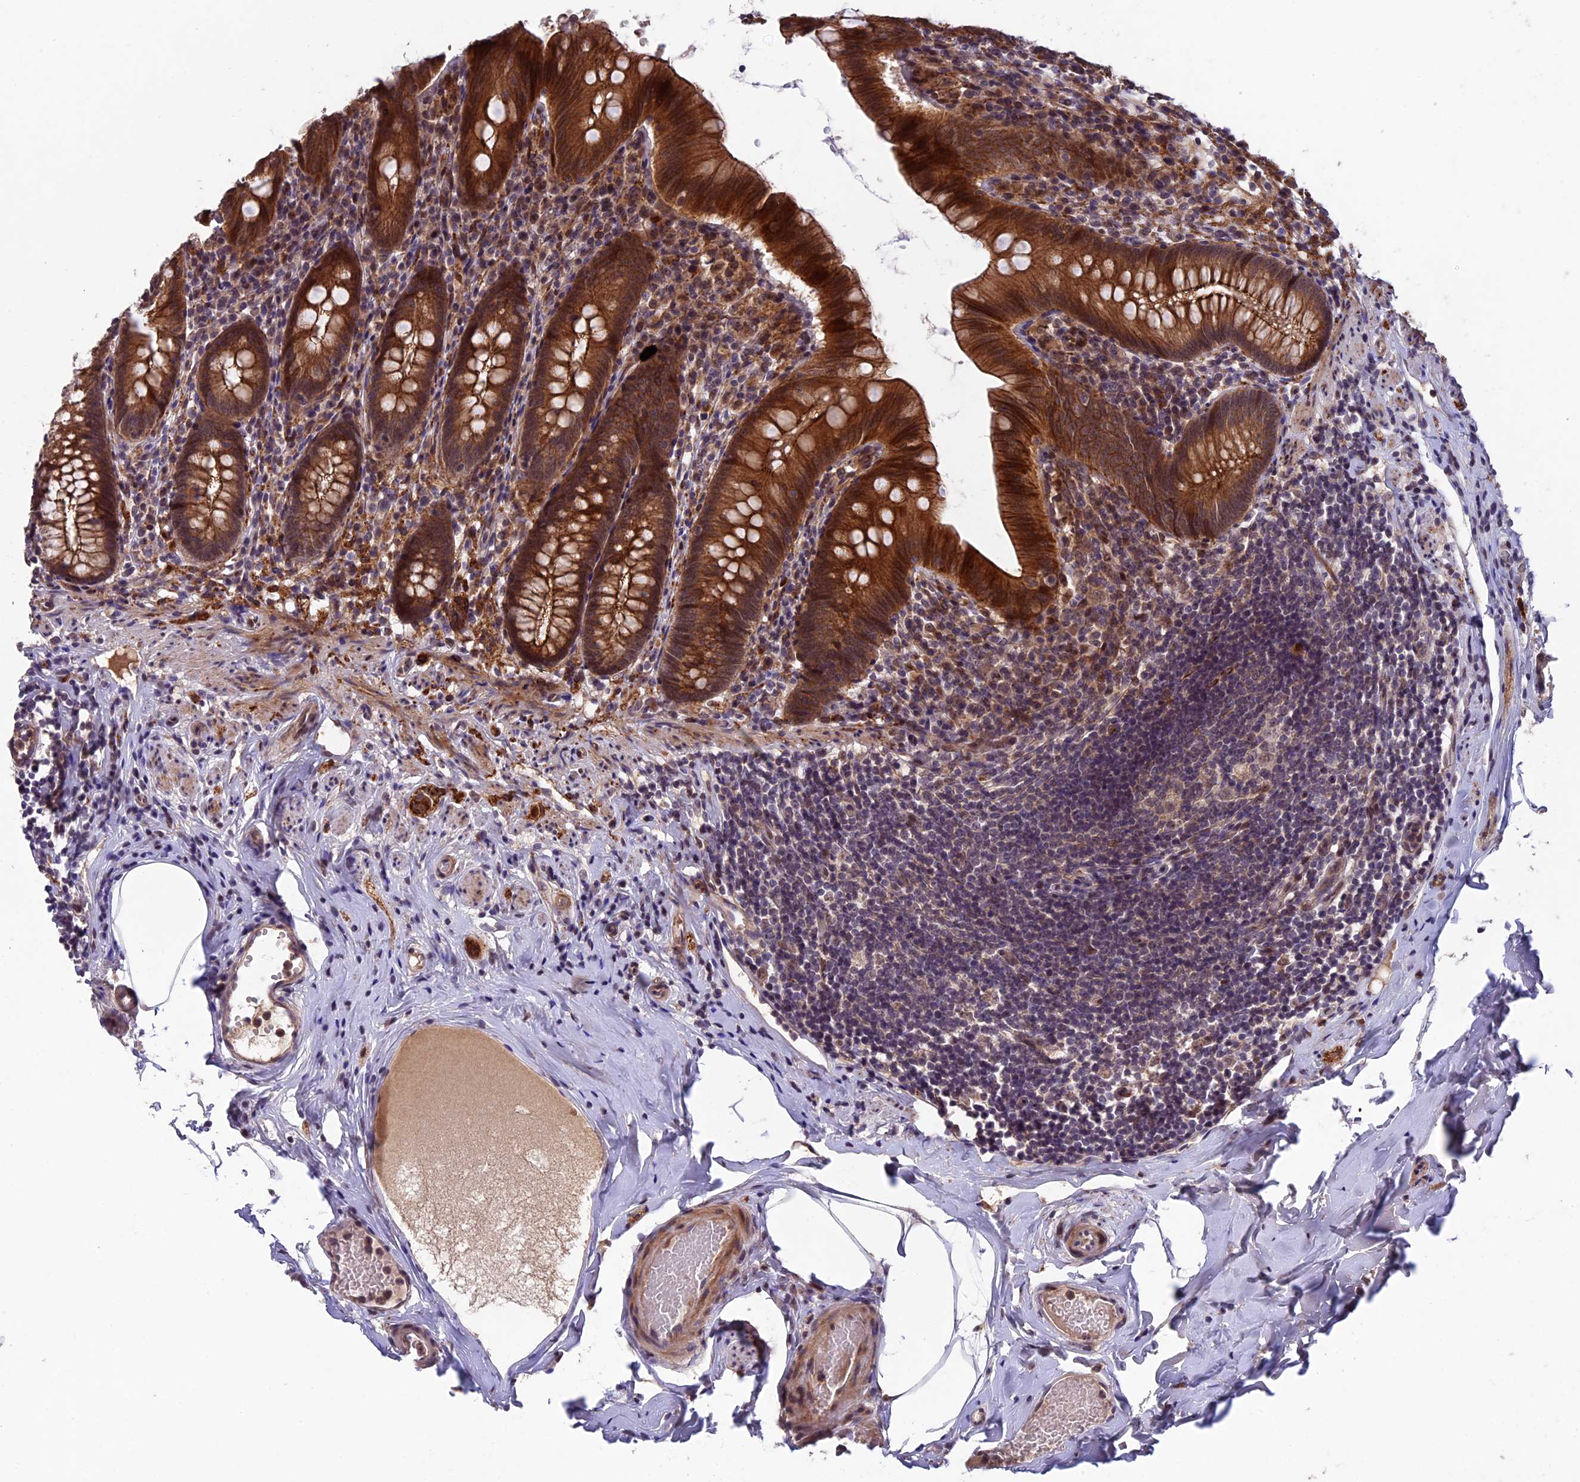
{"staining": {"intensity": "strong", "quantity": ">75%", "location": "cytoplasmic/membranous"}, "tissue": "appendix", "cell_type": "Glandular cells", "image_type": "normal", "snomed": [{"axis": "morphology", "description": "Normal tissue, NOS"}, {"axis": "topography", "description": "Appendix"}], "caption": "DAB immunohistochemical staining of normal human appendix reveals strong cytoplasmic/membranous protein staining in about >75% of glandular cells. The protein is stained brown, and the nuclei are stained in blue (DAB (3,3'-diaminobenzidine) IHC with brightfield microscopy, high magnification).", "gene": "SIPA1L3", "patient": {"sex": "male", "age": 55}}